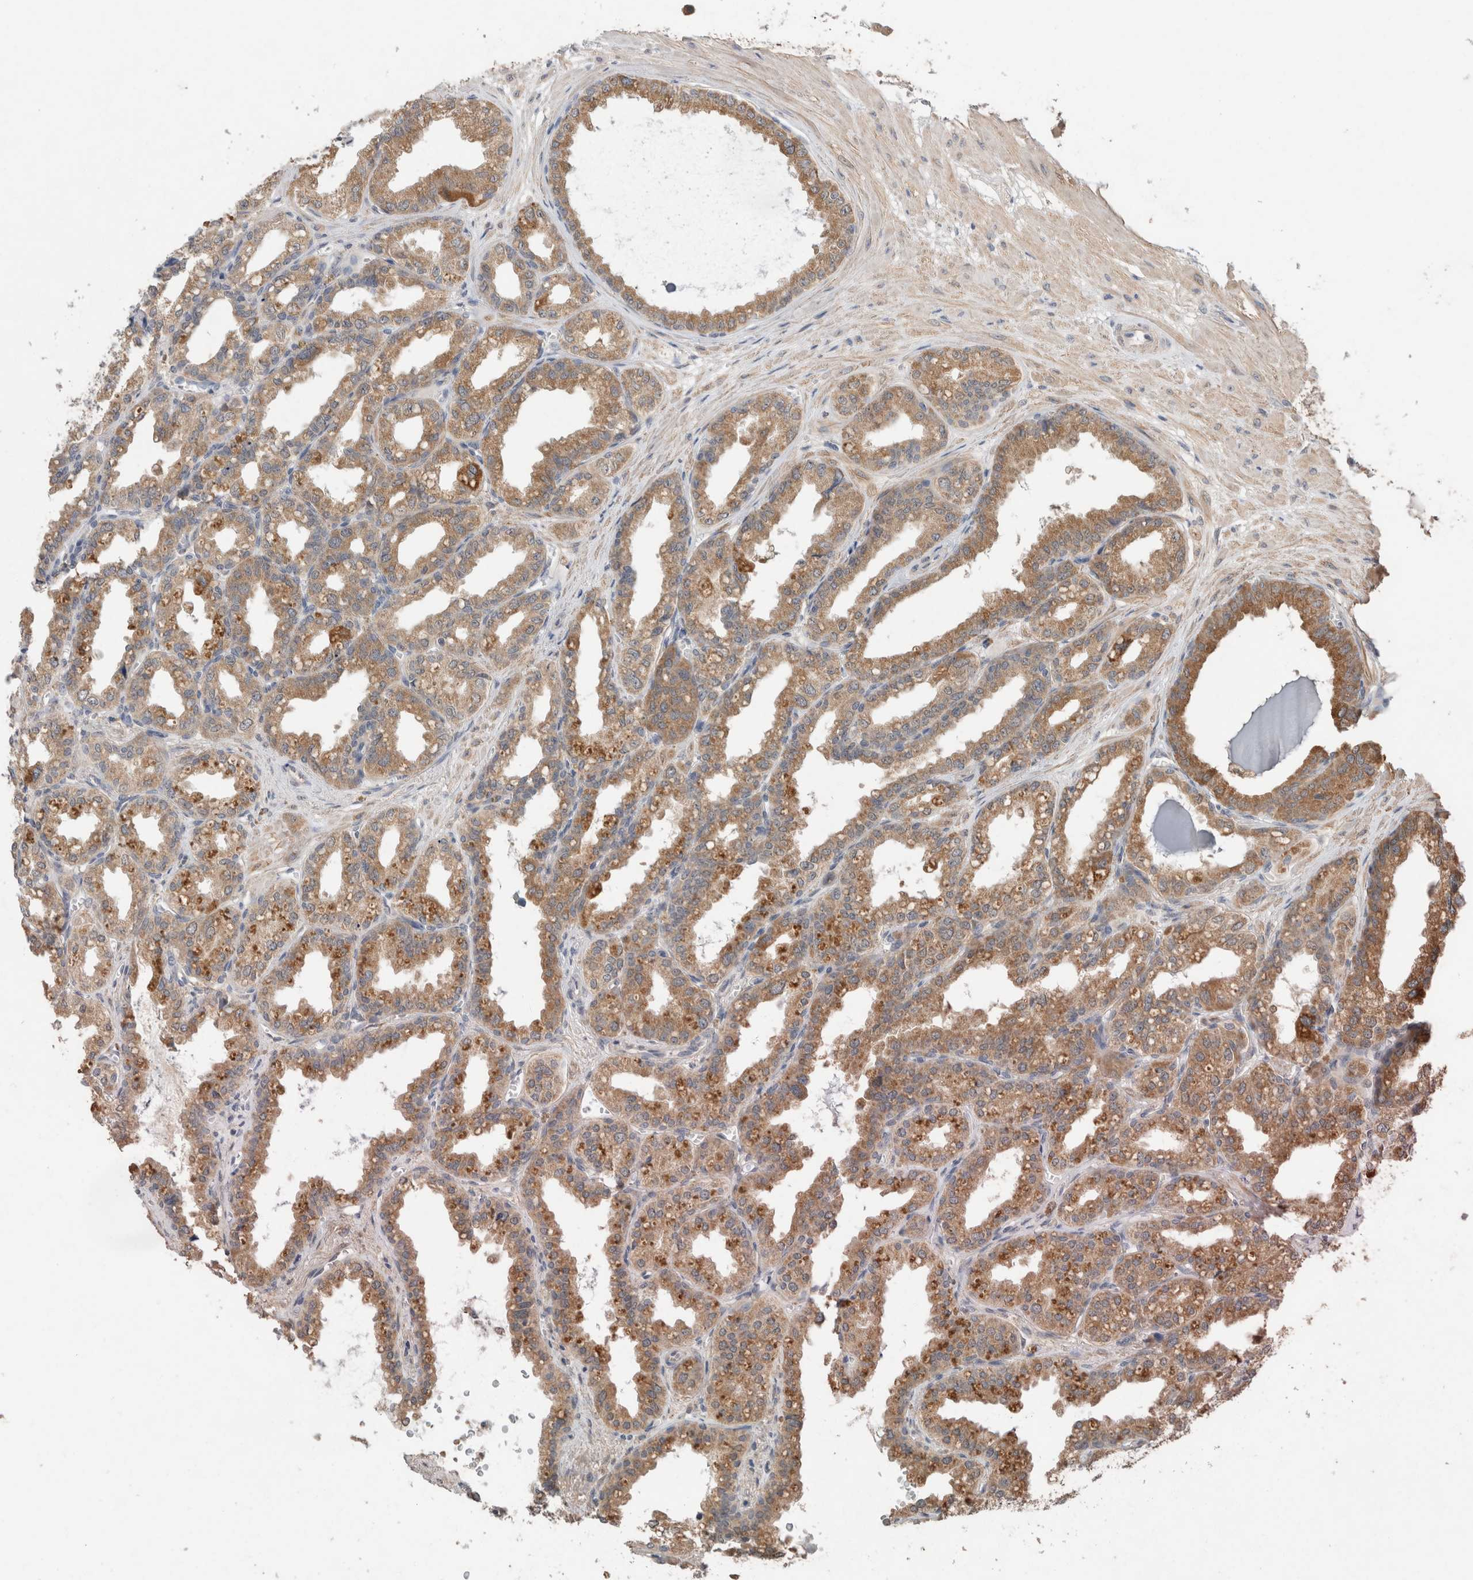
{"staining": {"intensity": "moderate", "quantity": ">75%", "location": "cytoplasmic/membranous"}, "tissue": "seminal vesicle", "cell_type": "Glandular cells", "image_type": "normal", "snomed": [{"axis": "morphology", "description": "Normal tissue, NOS"}, {"axis": "topography", "description": "Prostate"}, {"axis": "topography", "description": "Seminal veicle"}], "caption": "Immunohistochemistry (IHC) (DAB (3,3'-diaminobenzidine)) staining of unremarkable seminal vesicle displays moderate cytoplasmic/membranous protein staining in about >75% of glandular cells.", "gene": "RAB14", "patient": {"sex": "male", "age": 51}}